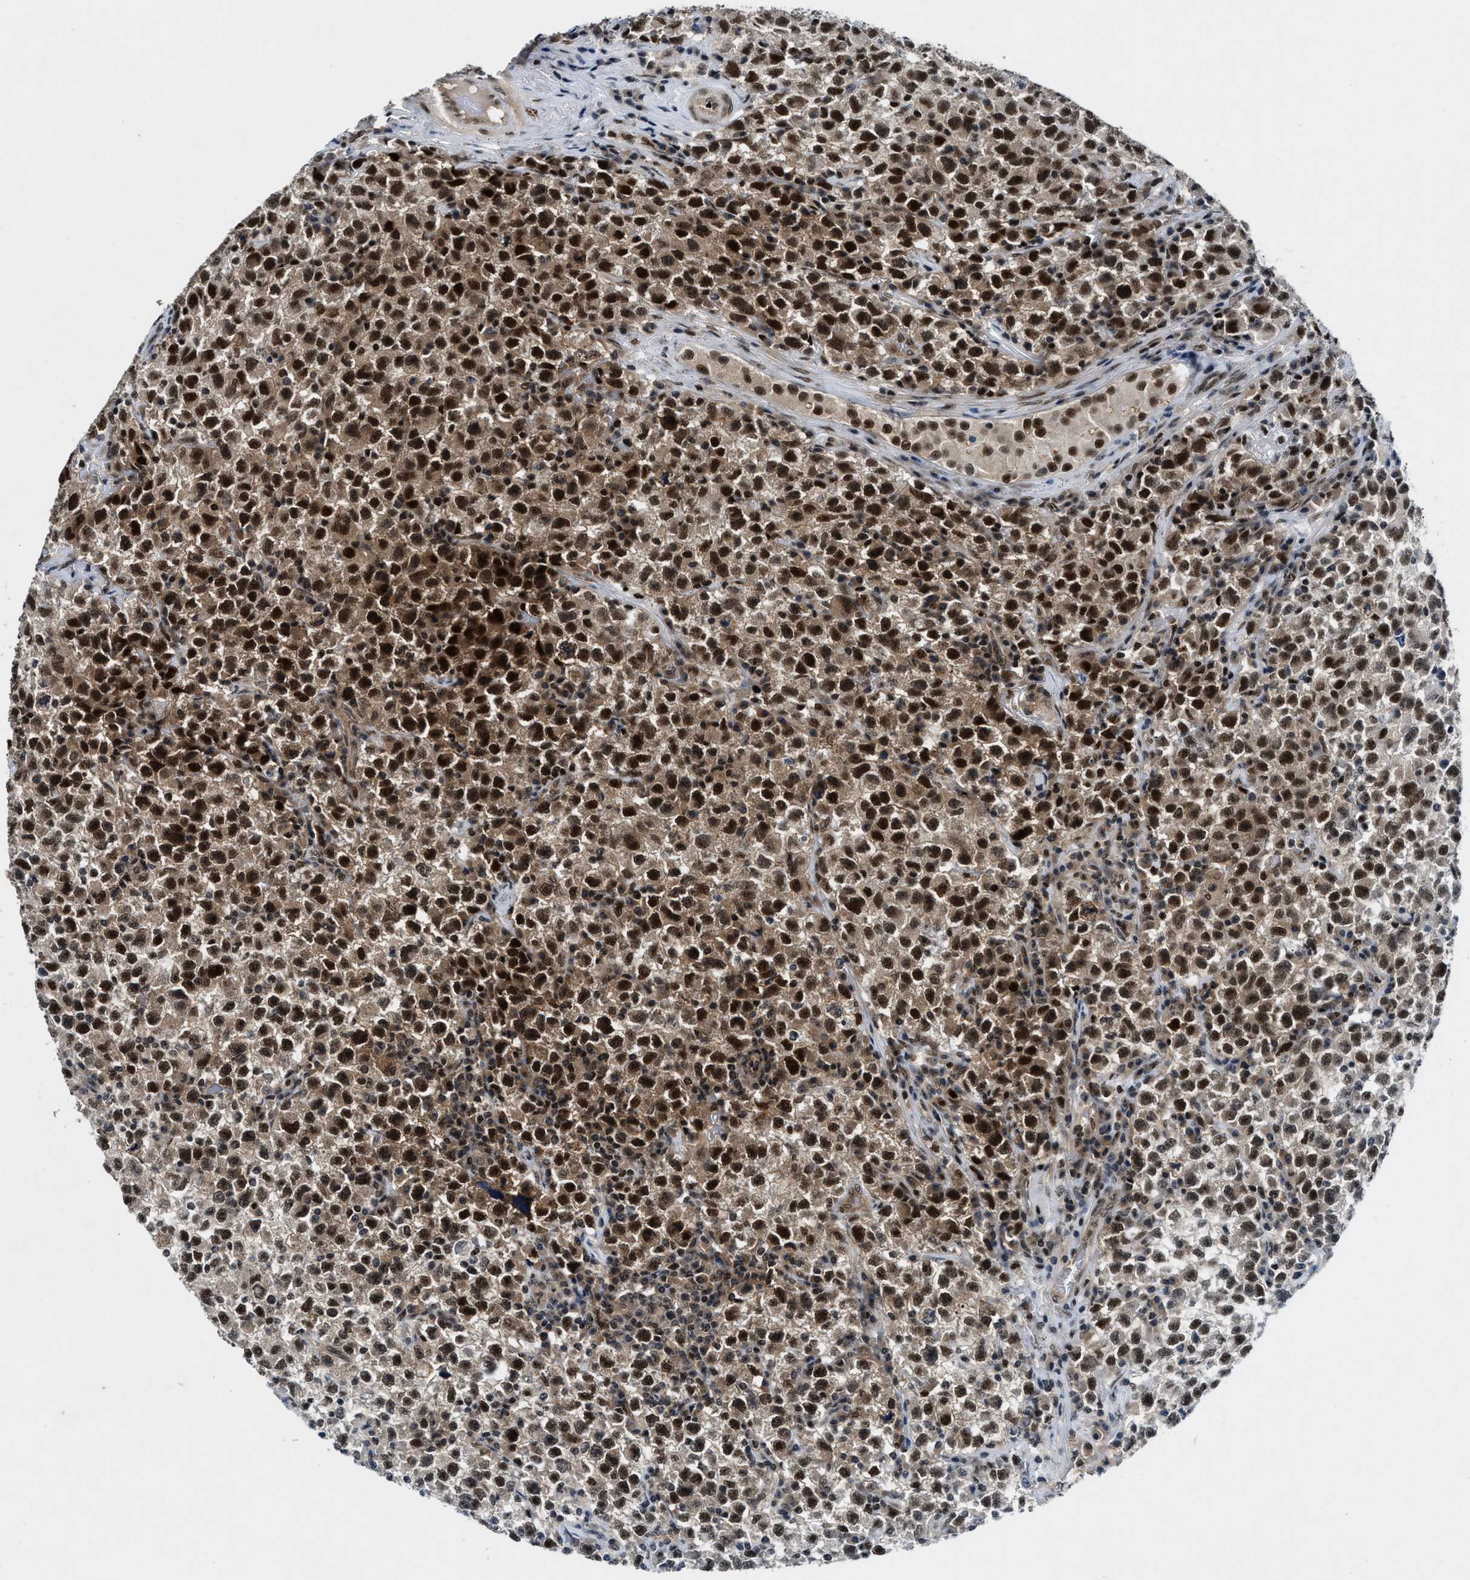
{"staining": {"intensity": "strong", "quantity": ">75%", "location": "cytoplasmic/membranous,nuclear"}, "tissue": "testis cancer", "cell_type": "Tumor cells", "image_type": "cancer", "snomed": [{"axis": "morphology", "description": "Seminoma, NOS"}, {"axis": "topography", "description": "Testis"}], "caption": "Strong cytoplasmic/membranous and nuclear expression is identified in about >75% of tumor cells in testis seminoma.", "gene": "NCOA1", "patient": {"sex": "male", "age": 22}}